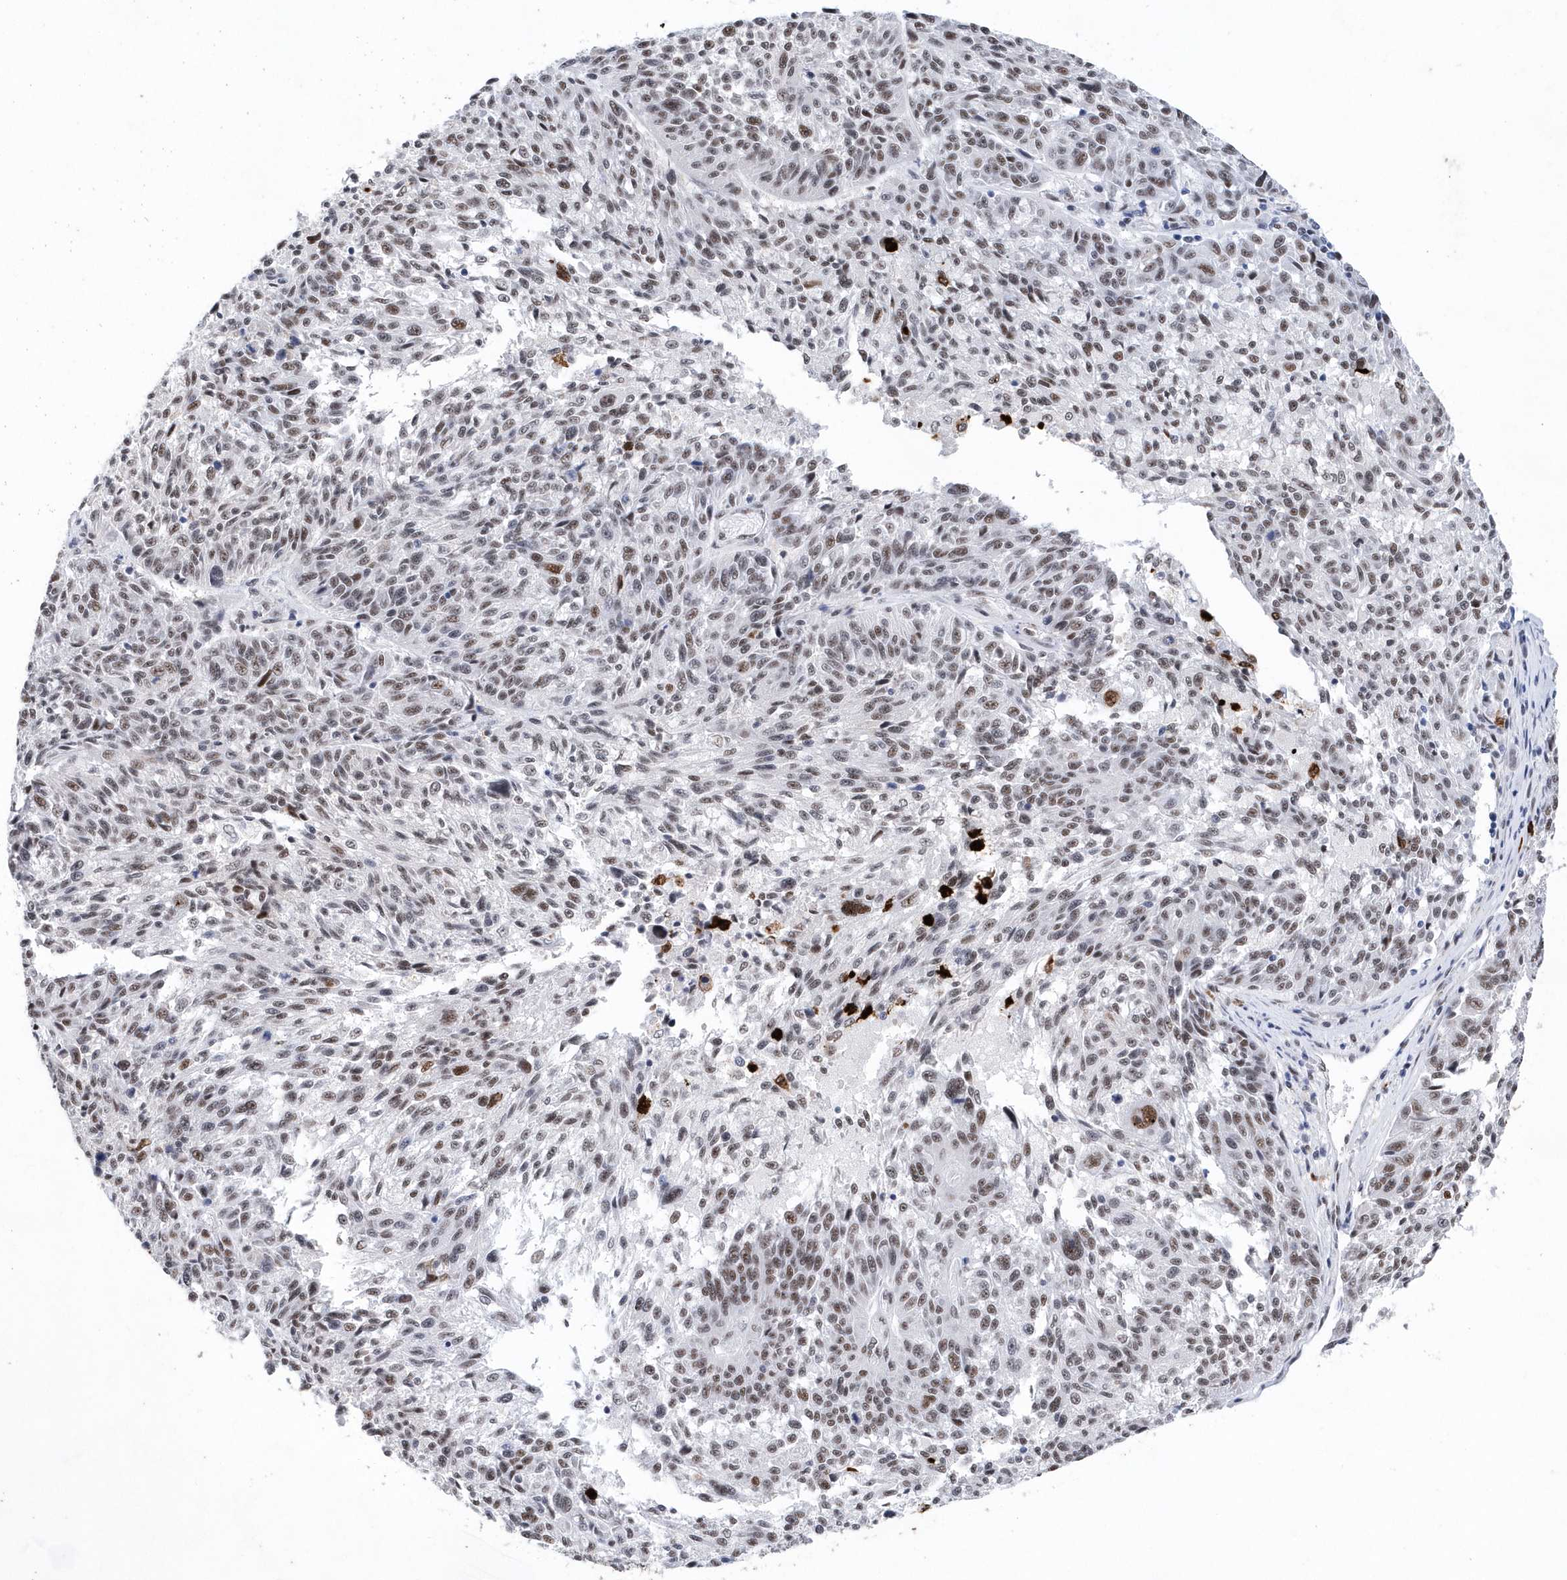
{"staining": {"intensity": "weak", "quantity": "25%-75%", "location": "nuclear"}, "tissue": "melanoma", "cell_type": "Tumor cells", "image_type": "cancer", "snomed": [{"axis": "morphology", "description": "Malignant melanoma, NOS"}, {"axis": "topography", "description": "Skin"}], "caption": "Protein staining by IHC displays weak nuclear positivity in approximately 25%-75% of tumor cells in melanoma. (Brightfield microscopy of DAB IHC at high magnification).", "gene": "RPP30", "patient": {"sex": "male", "age": 53}}